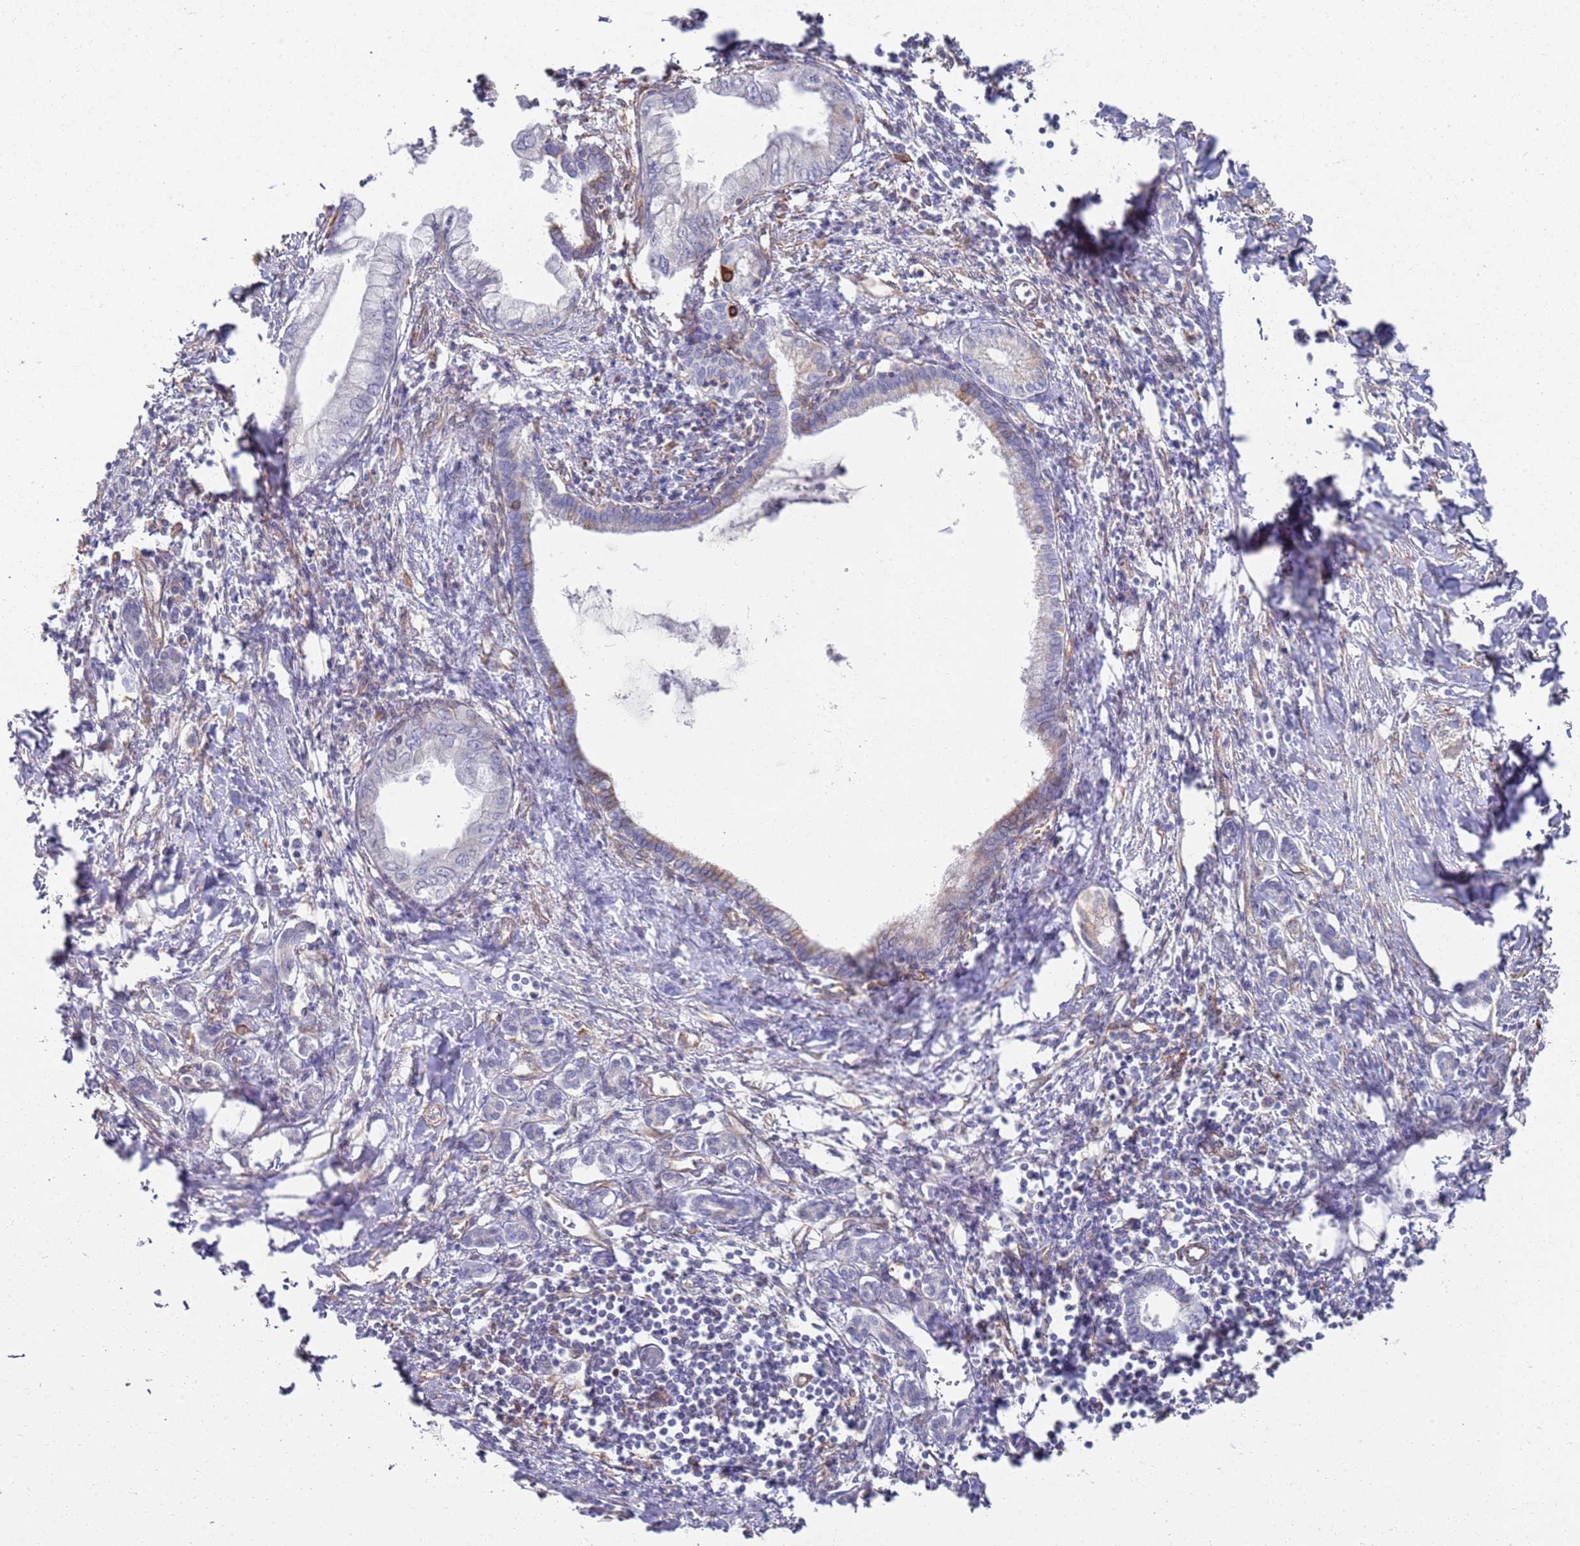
{"staining": {"intensity": "negative", "quantity": "none", "location": "none"}, "tissue": "pancreatic cancer", "cell_type": "Tumor cells", "image_type": "cancer", "snomed": [{"axis": "morphology", "description": "Adenocarcinoma, NOS"}, {"axis": "topography", "description": "Pancreas"}], "caption": "The immunohistochemistry photomicrograph has no significant positivity in tumor cells of pancreatic adenocarcinoma tissue.", "gene": "PHF21A", "patient": {"sex": "male", "age": 48}}